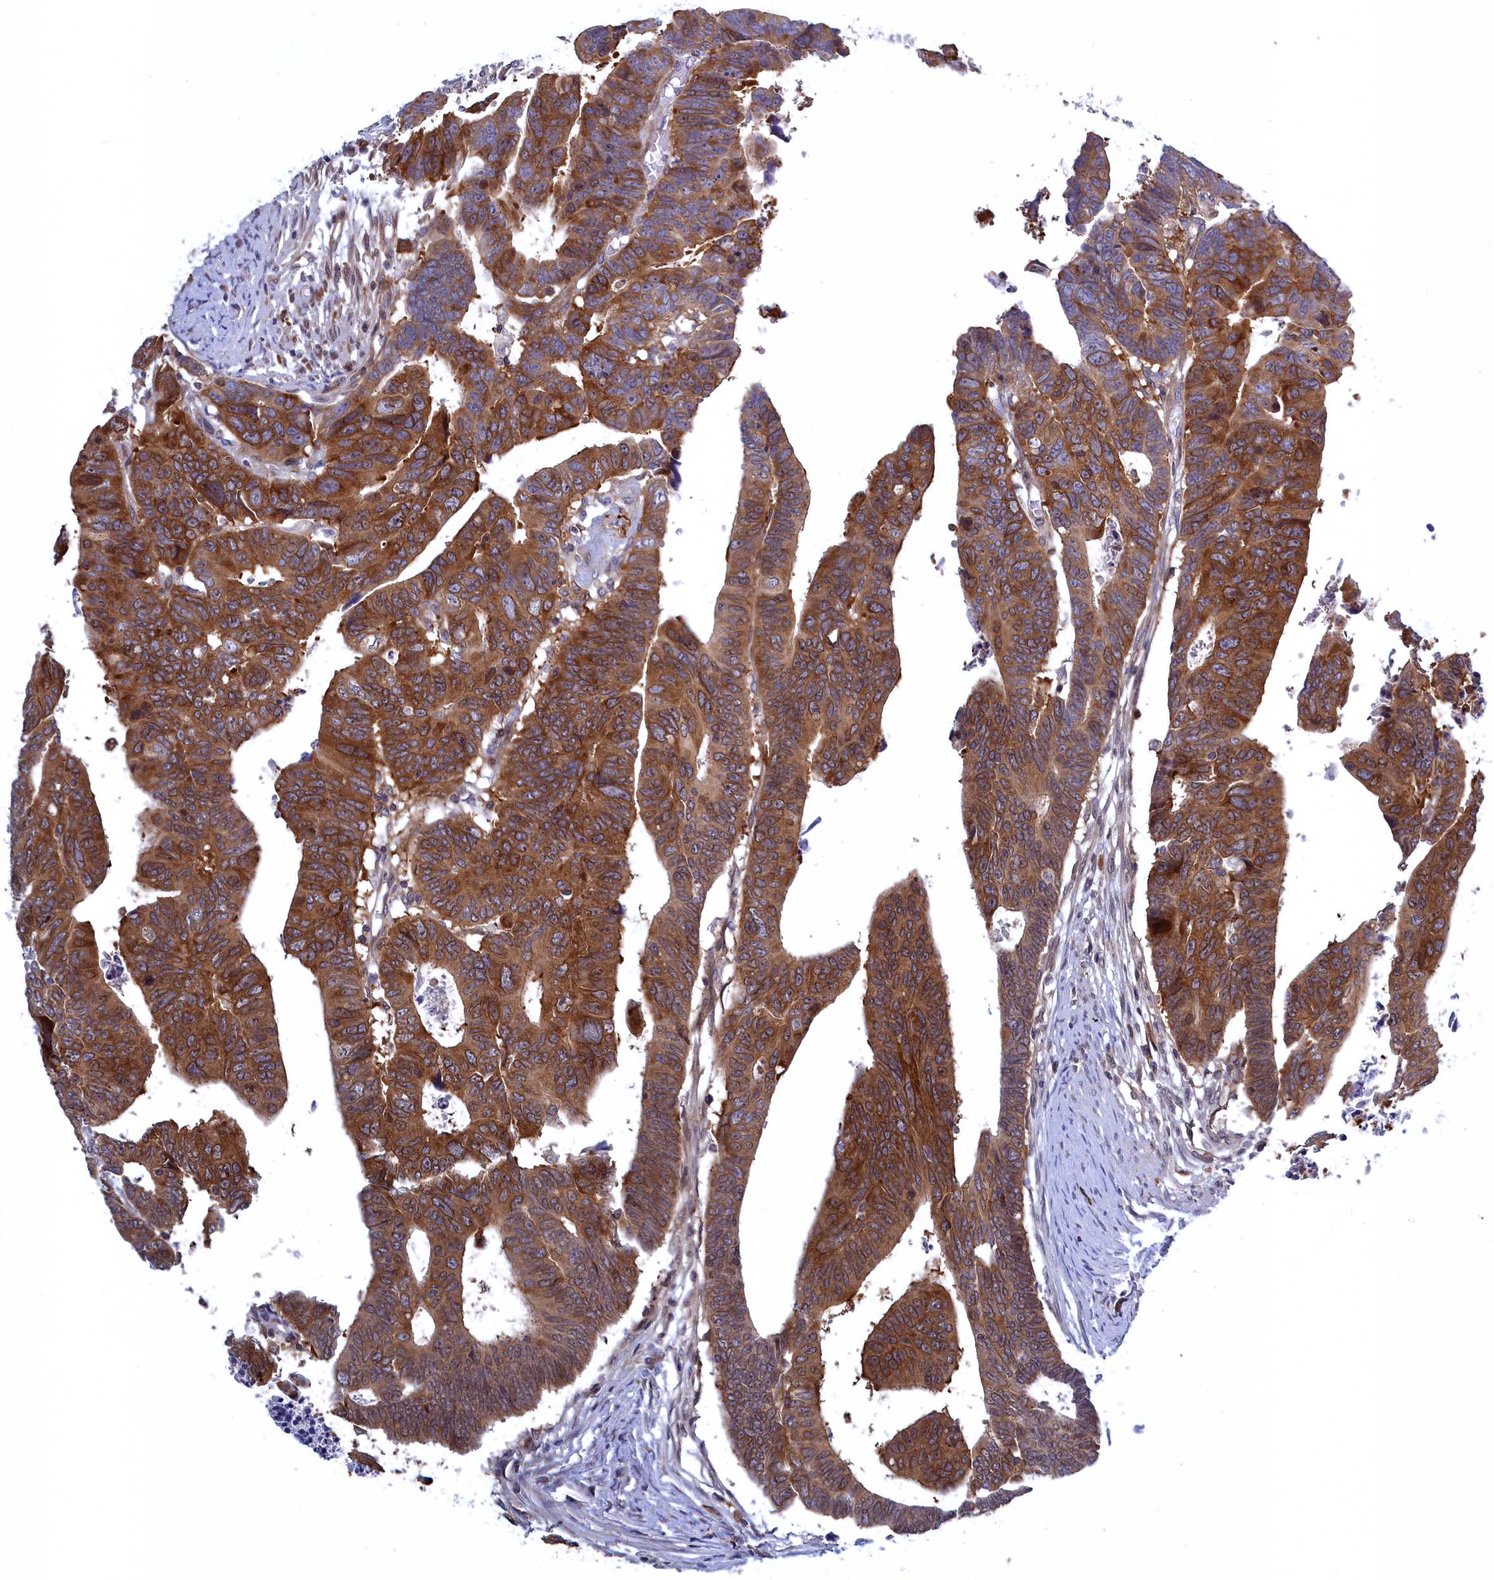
{"staining": {"intensity": "moderate", "quantity": ">75%", "location": "cytoplasmic/membranous,nuclear"}, "tissue": "colorectal cancer", "cell_type": "Tumor cells", "image_type": "cancer", "snomed": [{"axis": "morphology", "description": "Adenocarcinoma, NOS"}, {"axis": "topography", "description": "Rectum"}], "caption": "IHC (DAB) staining of human colorectal adenocarcinoma shows moderate cytoplasmic/membranous and nuclear protein staining in about >75% of tumor cells.", "gene": "NAA10", "patient": {"sex": "female", "age": 65}}